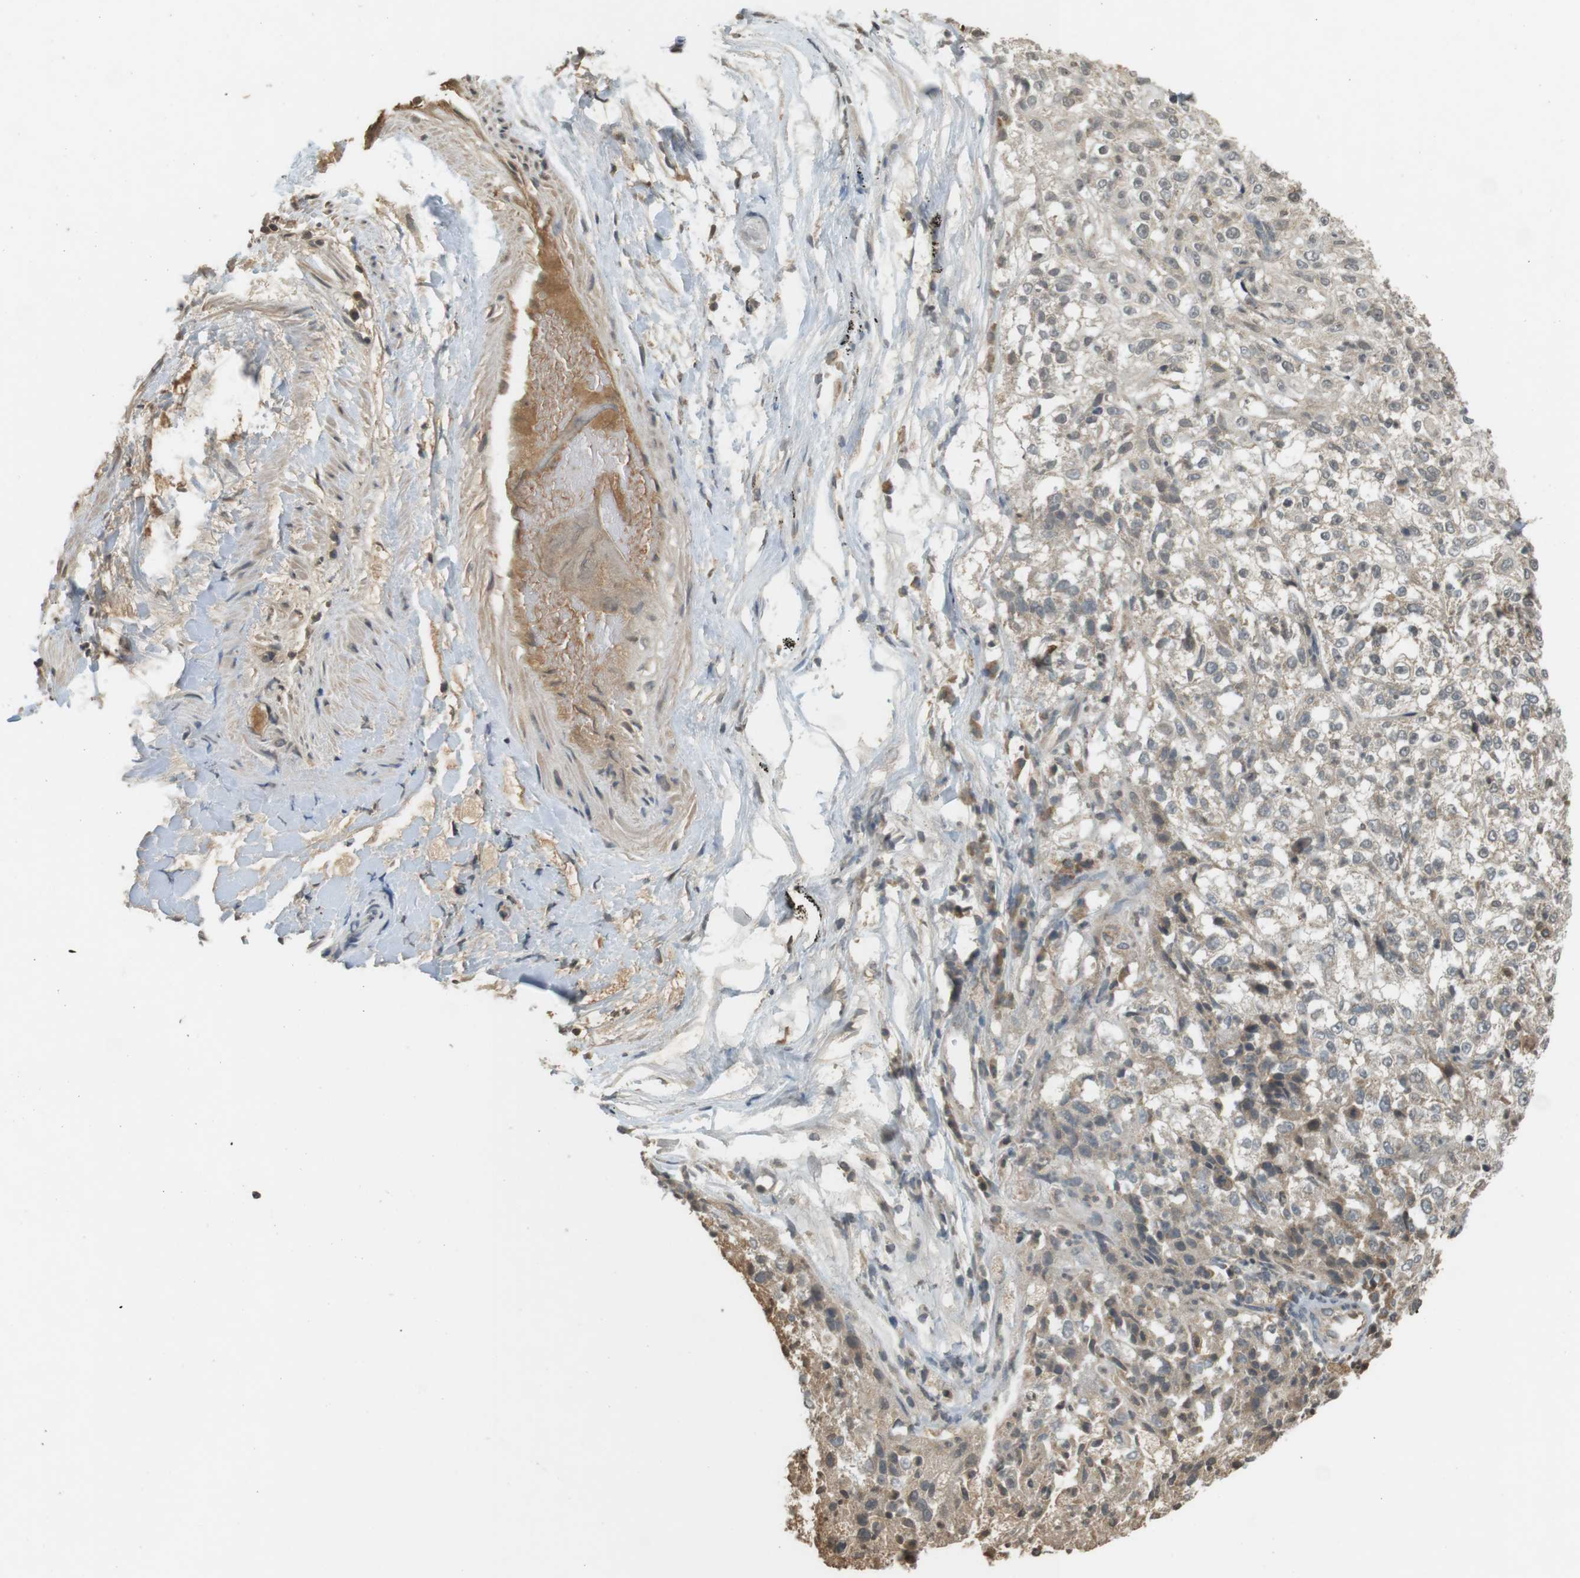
{"staining": {"intensity": "weak", "quantity": "<25%", "location": "nuclear"}, "tissue": "lung cancer", "cell_type": "Tumor cells", "image_type": "cancer", "snomed": [{"axis": "morphology", "description": "Inflammation, NOS"}, {"axis": "morphology", "description": "Squamous cell carcinoma, NOS"}, {"axis": "topography", "description": "Lymph node"}, {"axis": "topography", "description": "Soft tissue"}, {"axis": "topography", "description": "Lung"}], "caption": "The image displays no staining of tumor cells in lung cancer (squamous cell carcinoma).", "gene": "SRR", "patient": {"sex": "male", "age": 66}}